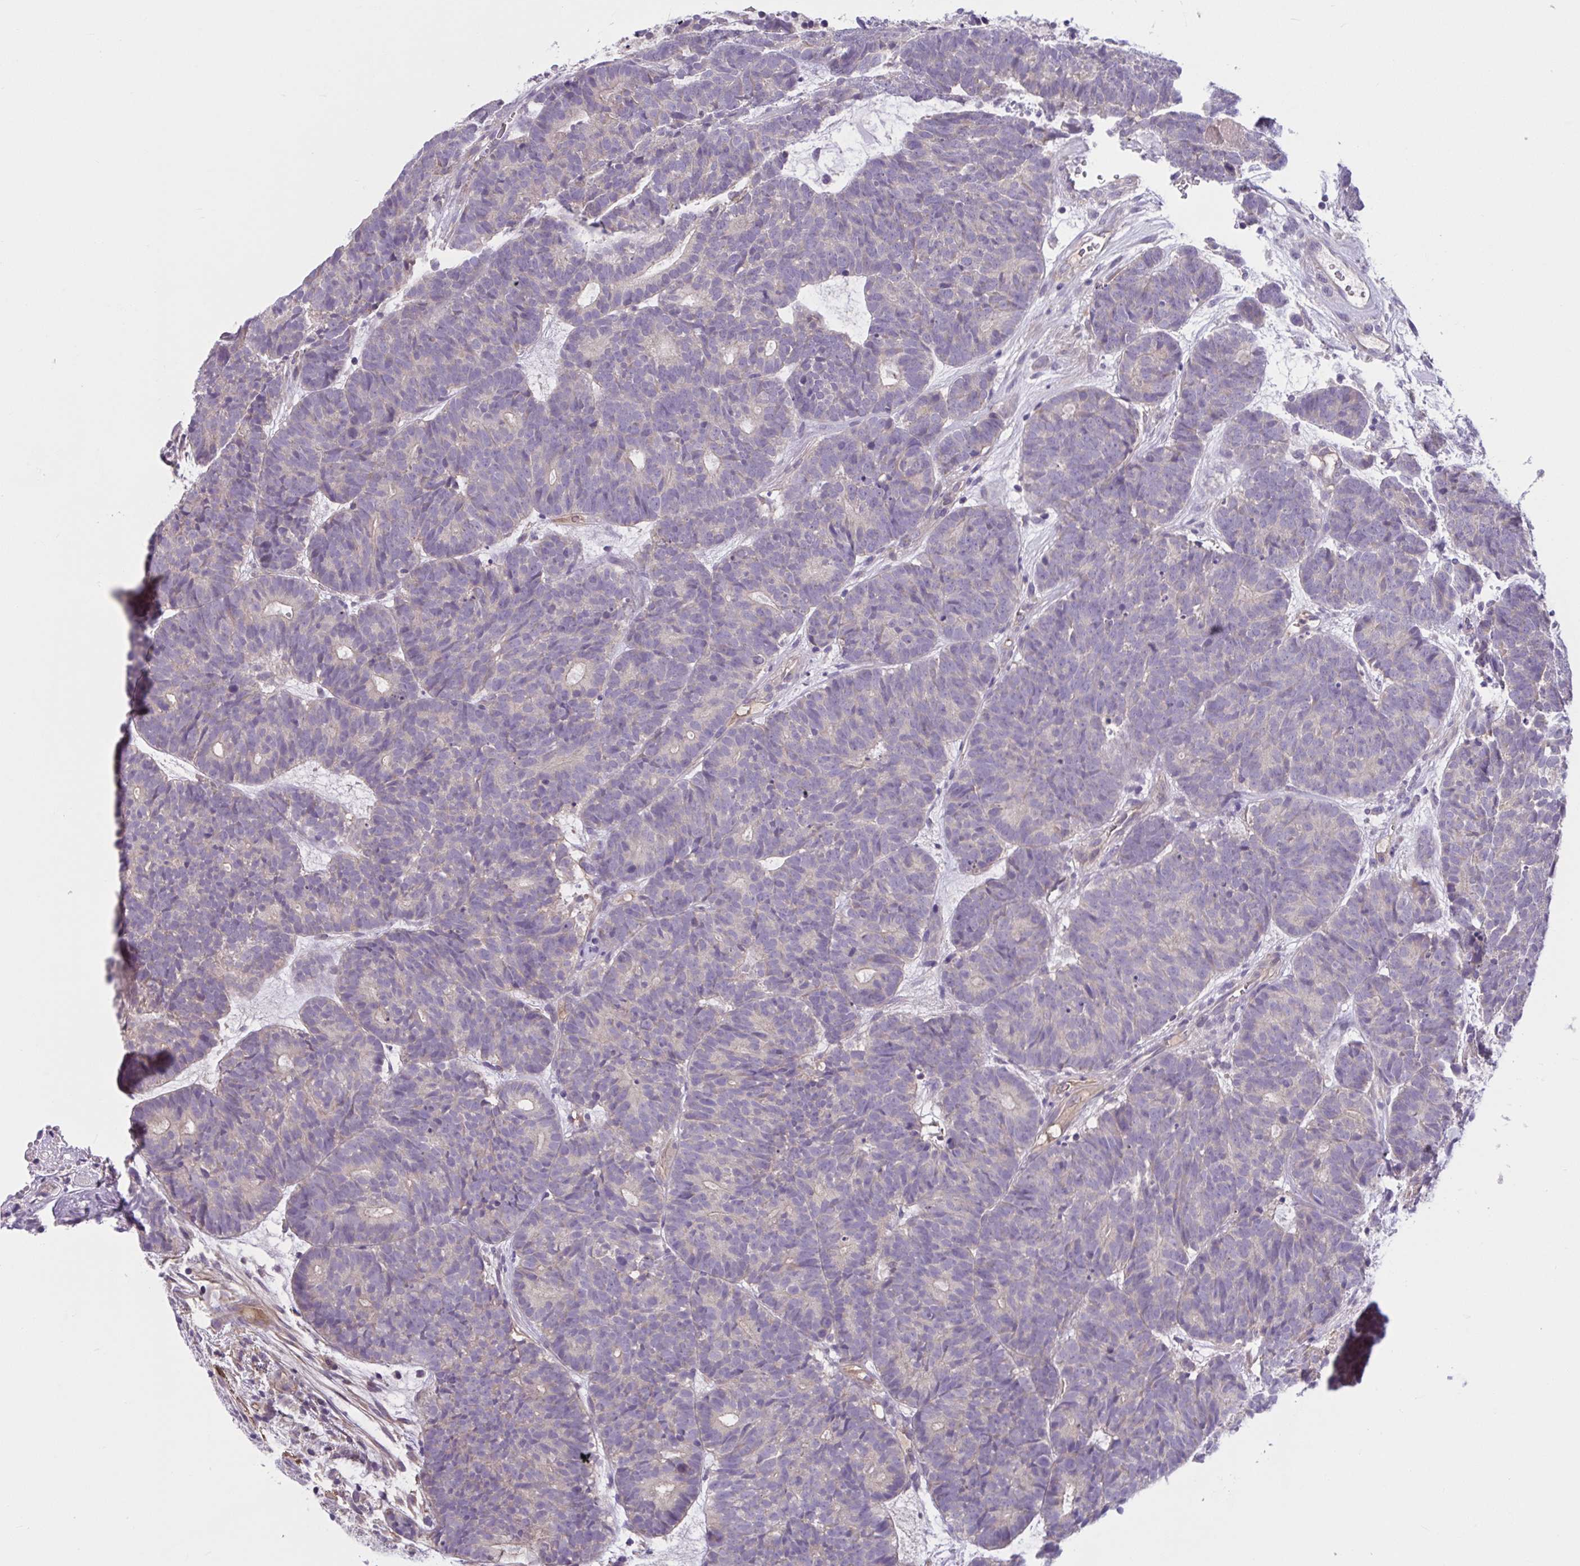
{"staining": {"intensity": "negative", "quantity": "none", "location": "none"}, "tissue": "head and neck cancer", "cell_type": "Tumor cells", "image_type": "cancer", "snomed": [{"axis": "morphology", "description": "Adenocarcinoma, NOS"}, {"axis": "topography", "description": "Head-Neck"}], "caption": "Protein analysis of adenocarcinoma (head and neck) exhibits no significant staining in tumor cells.", "gene": "WNT9B", "patient": {"sex": "female", "age": 81}}